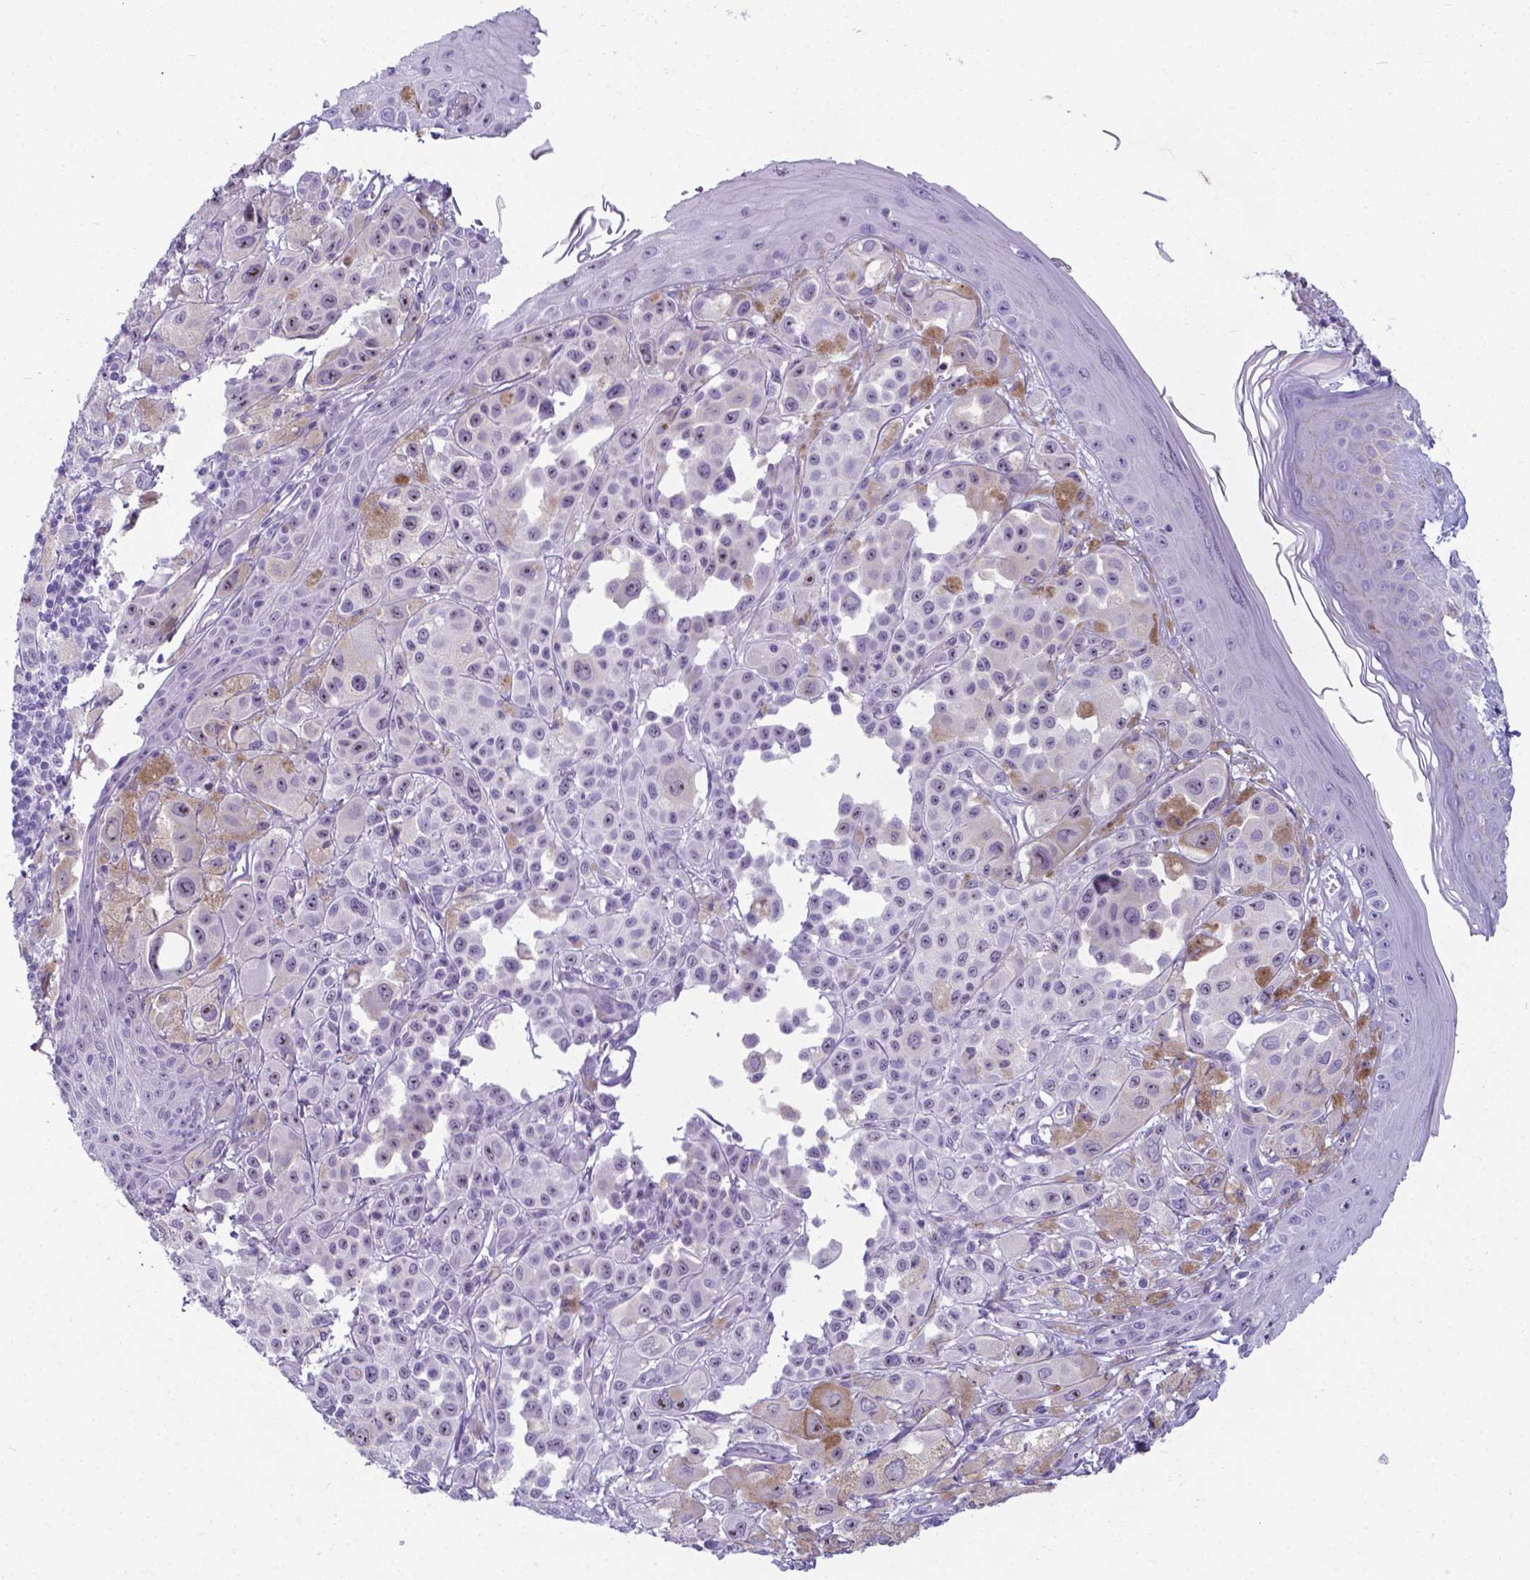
{"staining": {"intensity": "negative", "quantity": "none", "location": "none"}, "tissue": "melanoma", "cell_type": "Tumor cells", "image_type": "cancer", "snomed": [{"axis": "morphology", "description": "Malignant melanoma, NOS"}, {"axis": "topography", "description": "Skin"}], "caption": "DAB (3,3'-diaminobenzidine) immunohistochemical staining of human malignant melanoma demonstrates no significant staining in tumor cells.", "gene": "AP5B1", "patient": {"sex": "male", "age": 67}}